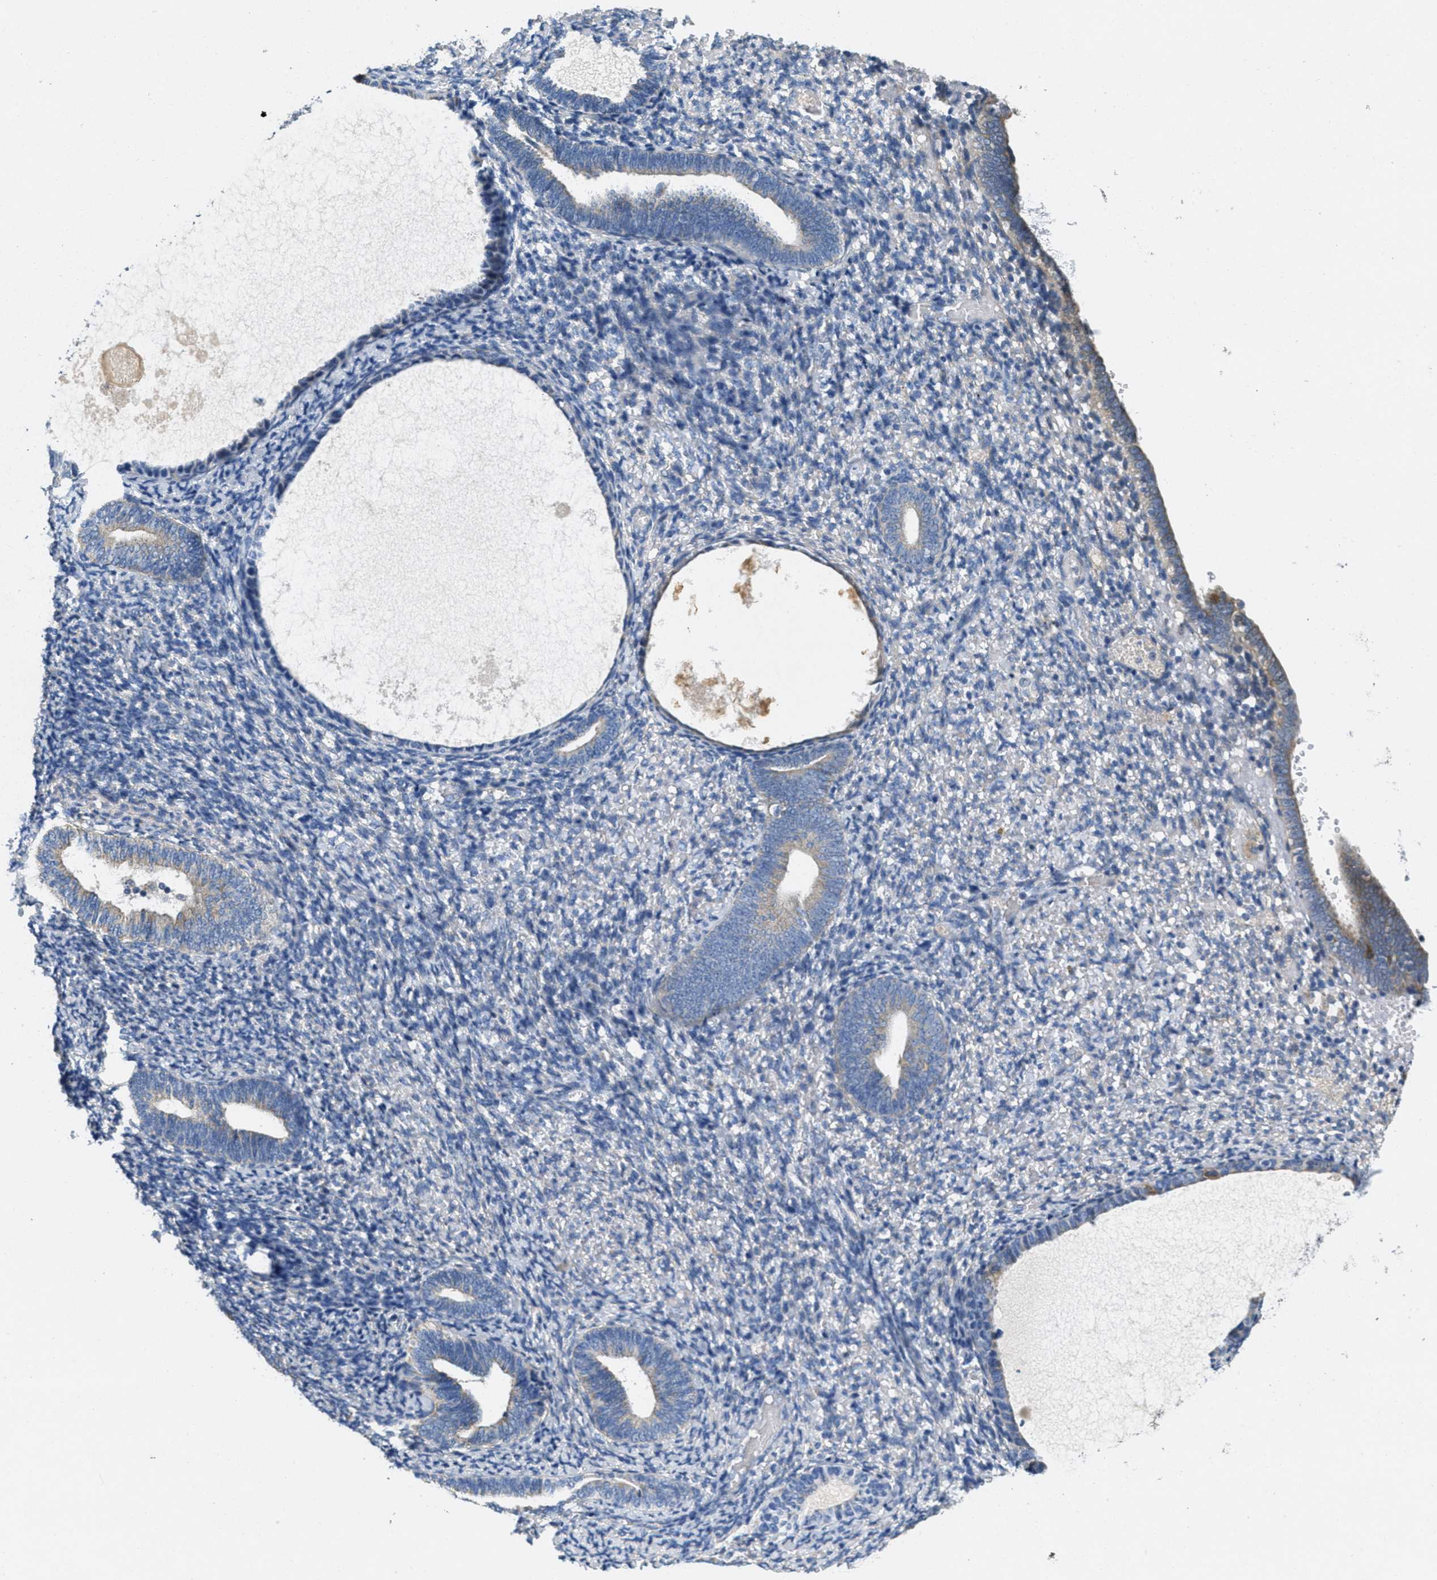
{"staining": {"intensity": "negative", "quantity": "none", "location": "none"}, "tissue": "endometrium", "cell_type": "Cells in endometrial stroma", "image_type": "normal", "snomed": [{"axis": "morphology", "description": "Normal tissue, NOS"}, {"axis": "topography", "description": "Endometrium"}], "caption": "Immunohistochemistry (IHC) micrograph of unremarkable endometrium: endometrium stained with DAB (3,3'-diaminobenzidine) shows no significant protein expression in cells in endometrial stroma.", "gene": "TOMM70", "patient": {"sex": "female", "age": 66}}